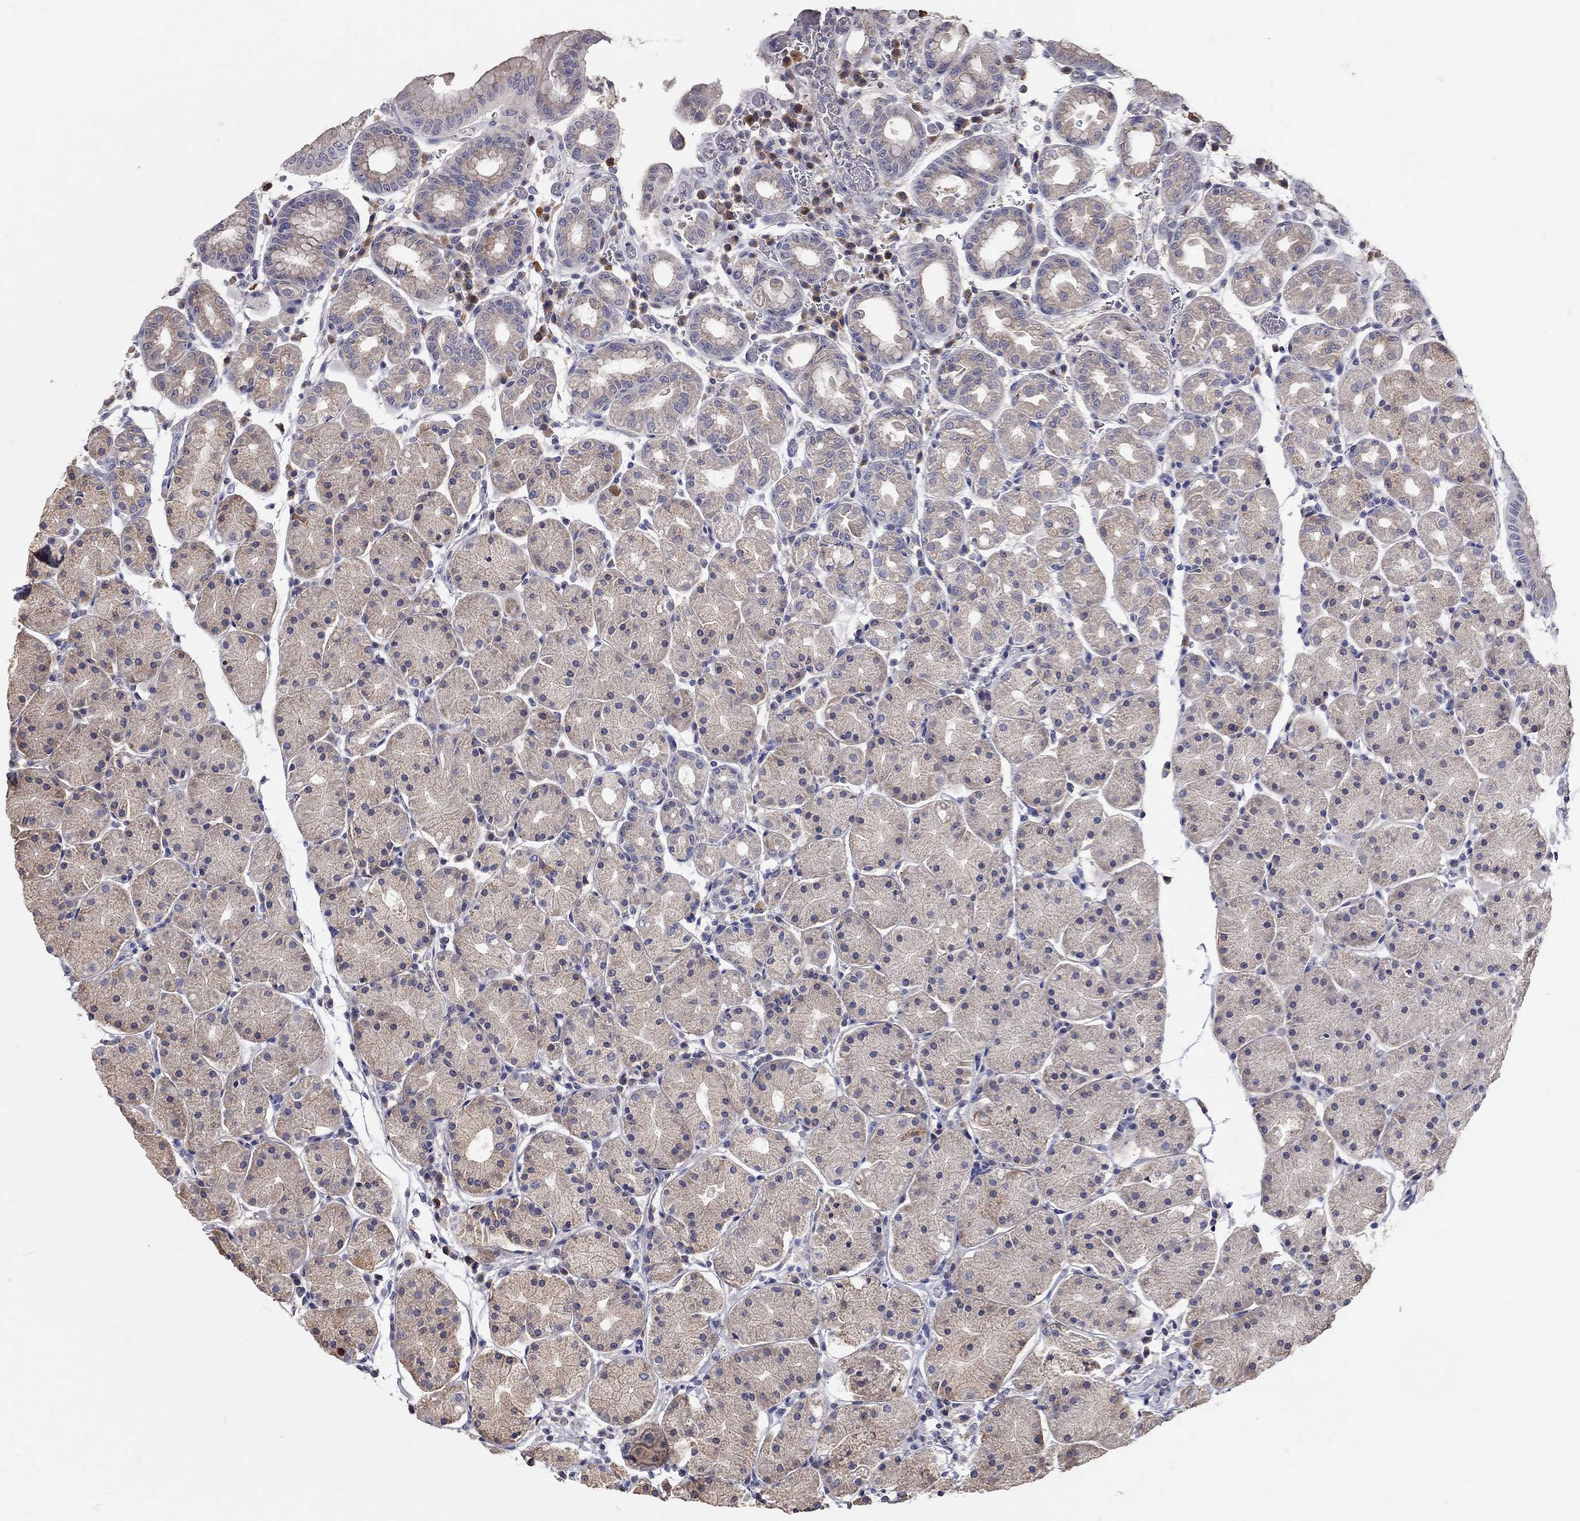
{"staining": {"intensity": "weak", "quantity": "25%-75%", "location": "cytoplasmic/membranous"}, "tissue": "stomach", "cell_type": "Glandular cells", "image_type": "normal", "snomed": [{"axis": "morphology", "description": "Normal tissue, NOS"}, {"axis": "topography", "description": "Stomach"}], "caption": "Protein staining demonstrates weak cytoplasmic/membranous expression in about 25%-75% of glandular cells in benign stomach. (Brightfield microscopy of DAB IHC at high magnification).", "gene": "XAGE2", "patient": {"sex": "male", "age": 54}}